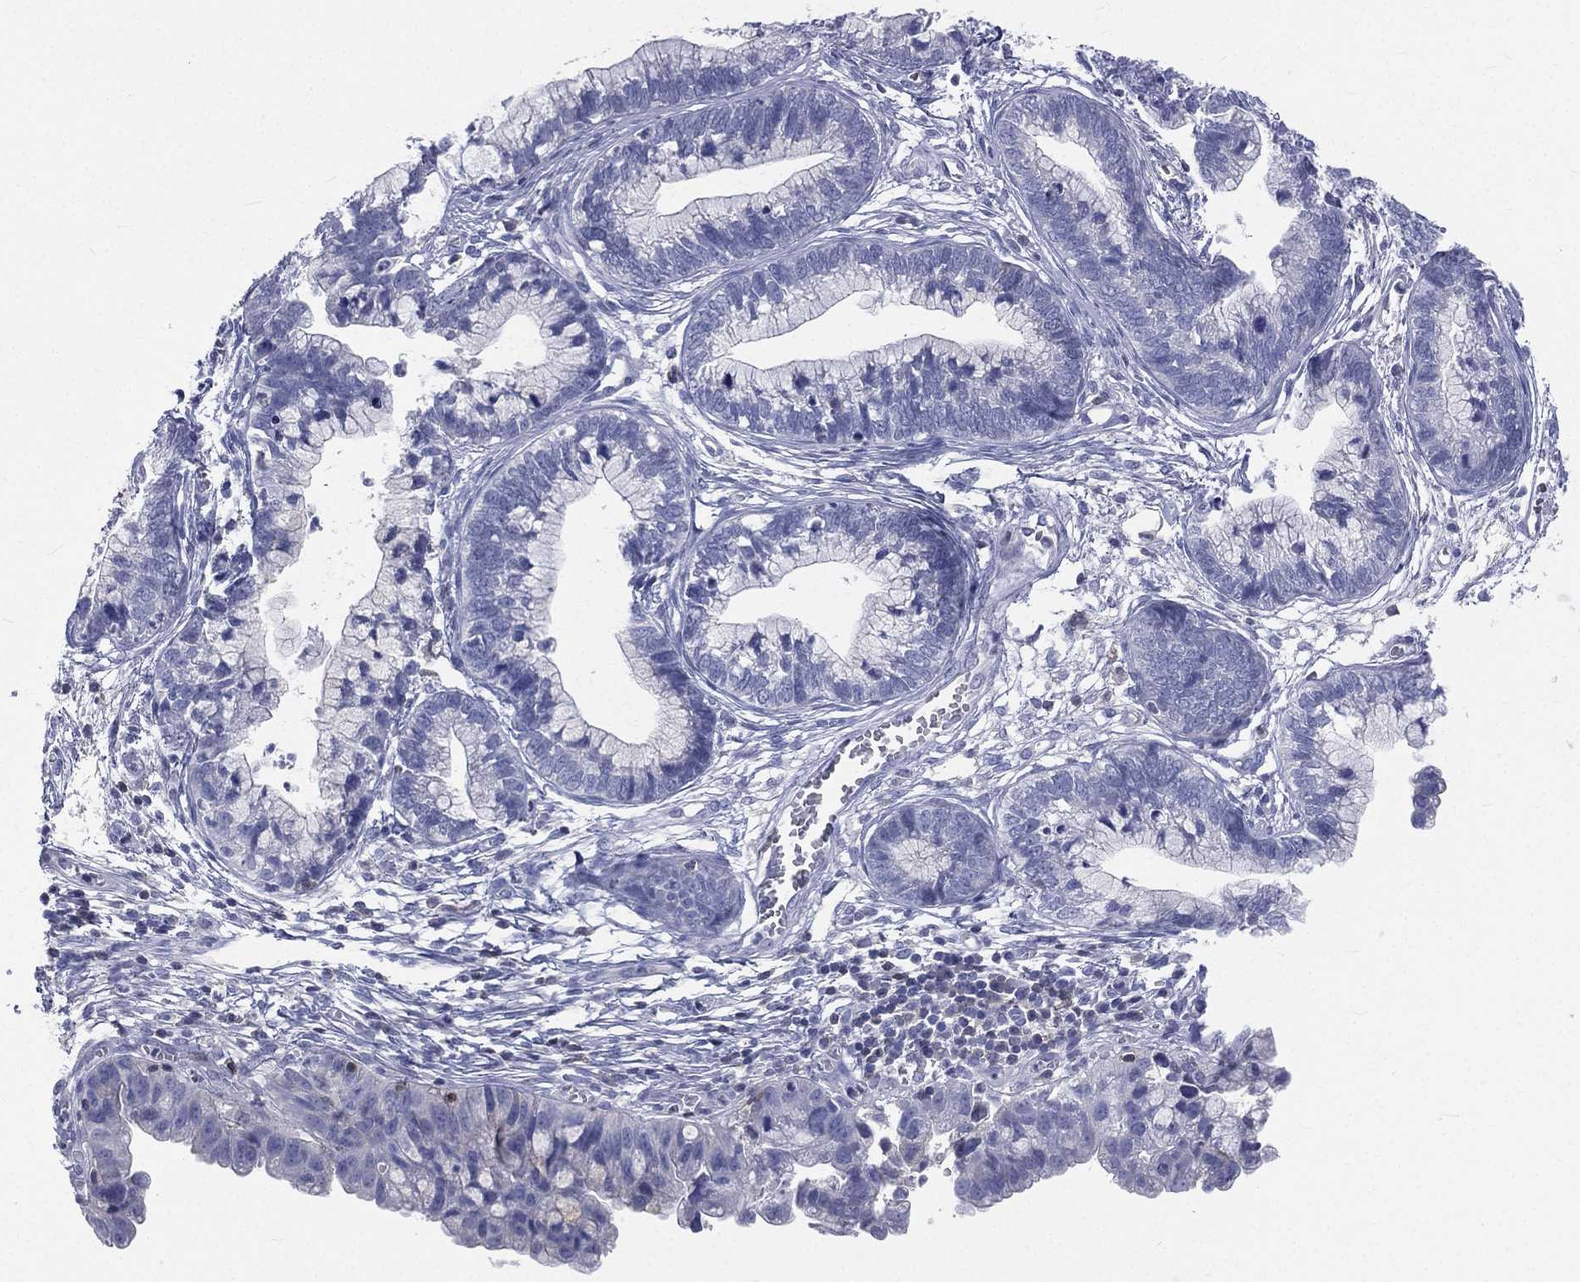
{"staining": {"intensity": "negative", "quantity": "none", "location": "none"}, "tissue": "cervical cancer", "cell_type": "Tumor cells", "image_type": "cancer", "snomed": [{"axis": "morphology", "description": "Adenocarcinoma, NOS"}, {"axis": "topography", "description": "Cervix"}], "caption": "Tumor cells are negative for brown protein staining in cervical adenocarcinoma.", "gene": "CD3D", "patient": {"sex": "female", "age": 44}}